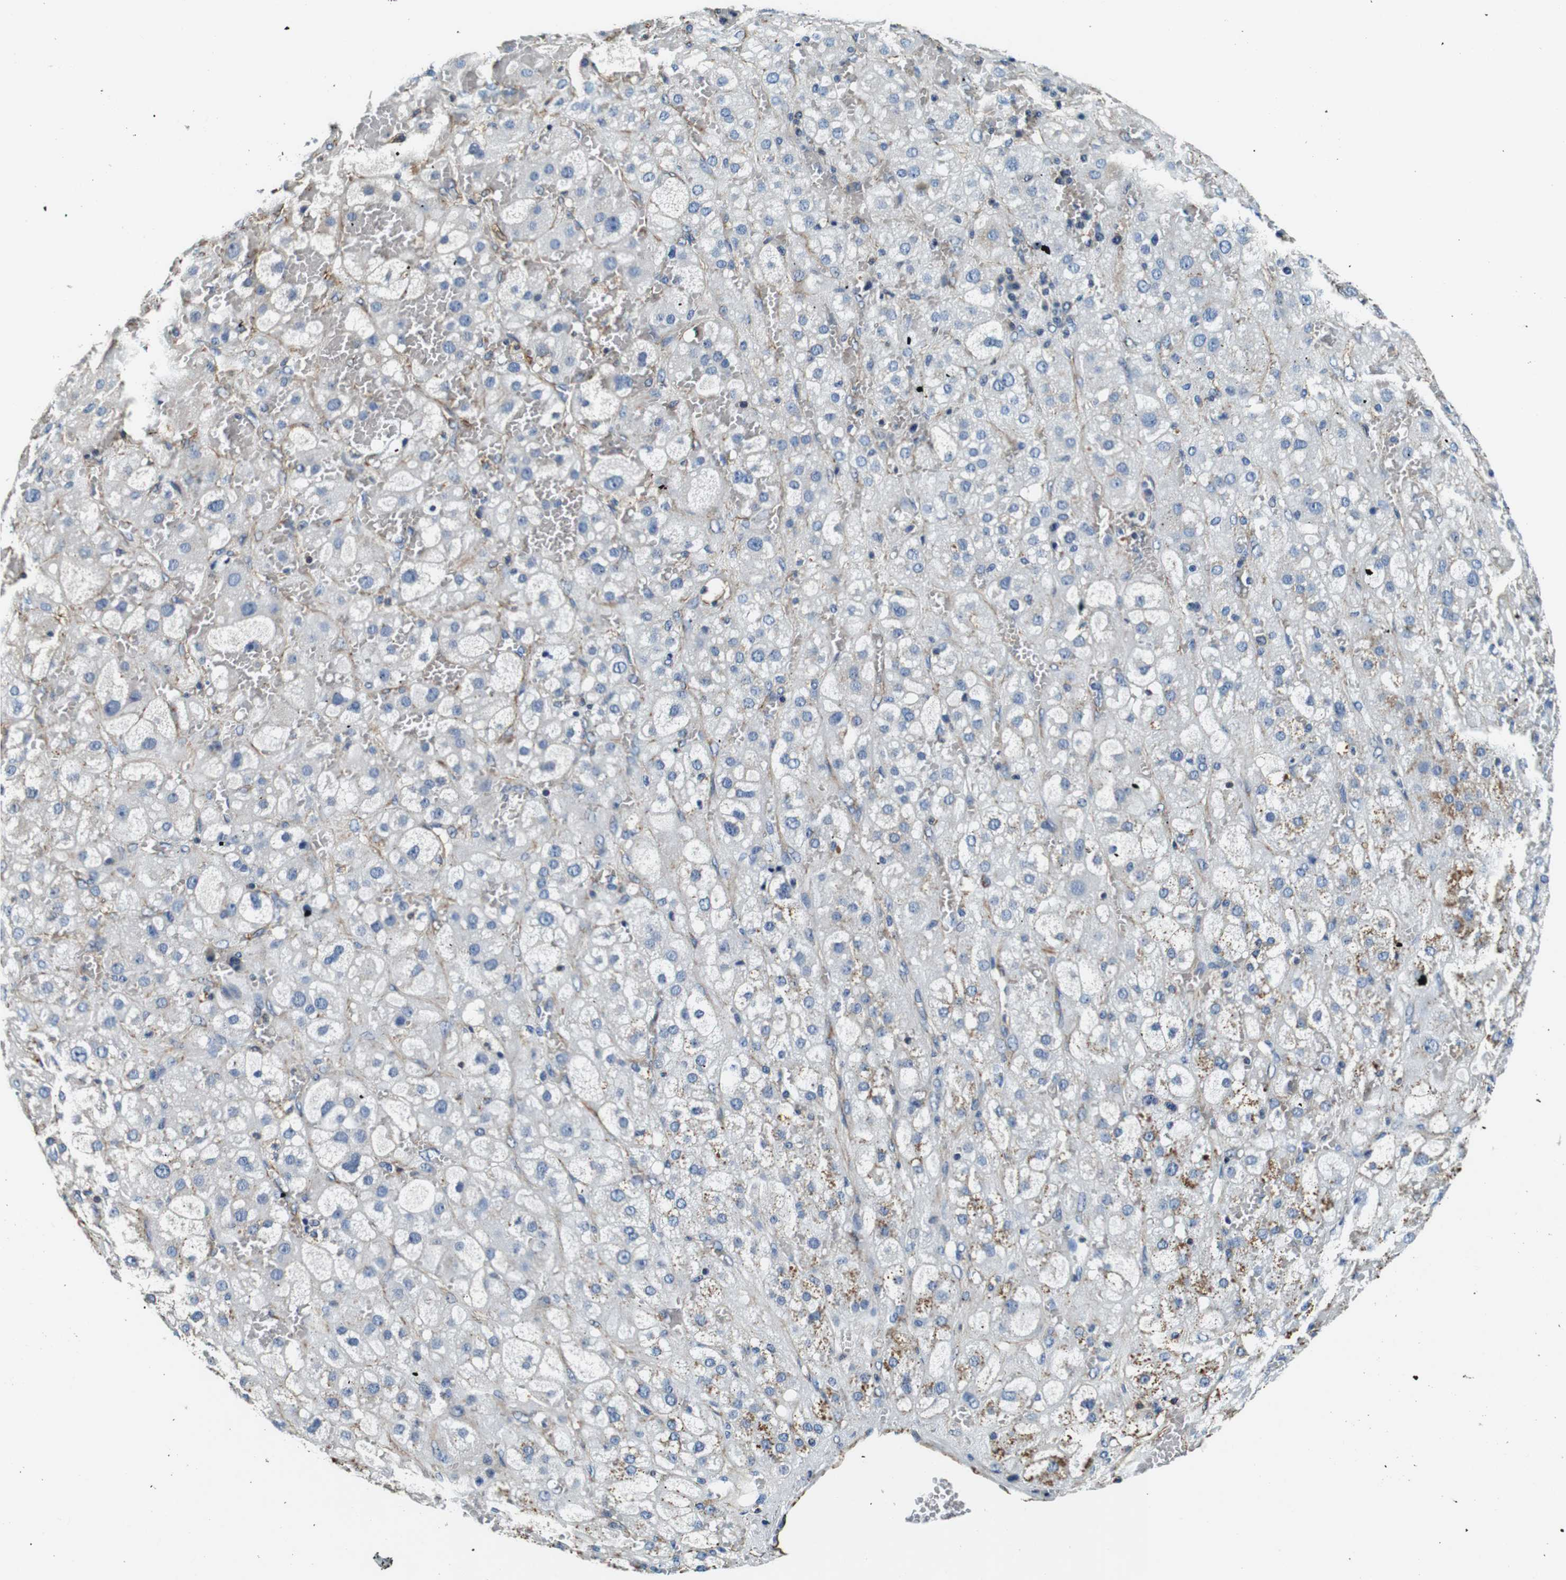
{"staining": {"intensity": "weak", "quantity": "<25%", "location": "cytoplasmic/membranous"}, "tissue": "adrenal gland", "cell_type": "Glandular cells", "image_type": "normal", "snomed": [{"axis": "morphology", "description": "Normal tissue, NOS"}, {"axis": "topography", "description": "Adrenal gland"}], "caption": "IHC image of unremarkable adrenal gland: human adrenal gland stained with DAB shows no significant protein expression in glandular cells.", "gene": "GJE1", "patient": {"sex": "female", "age": 47}}